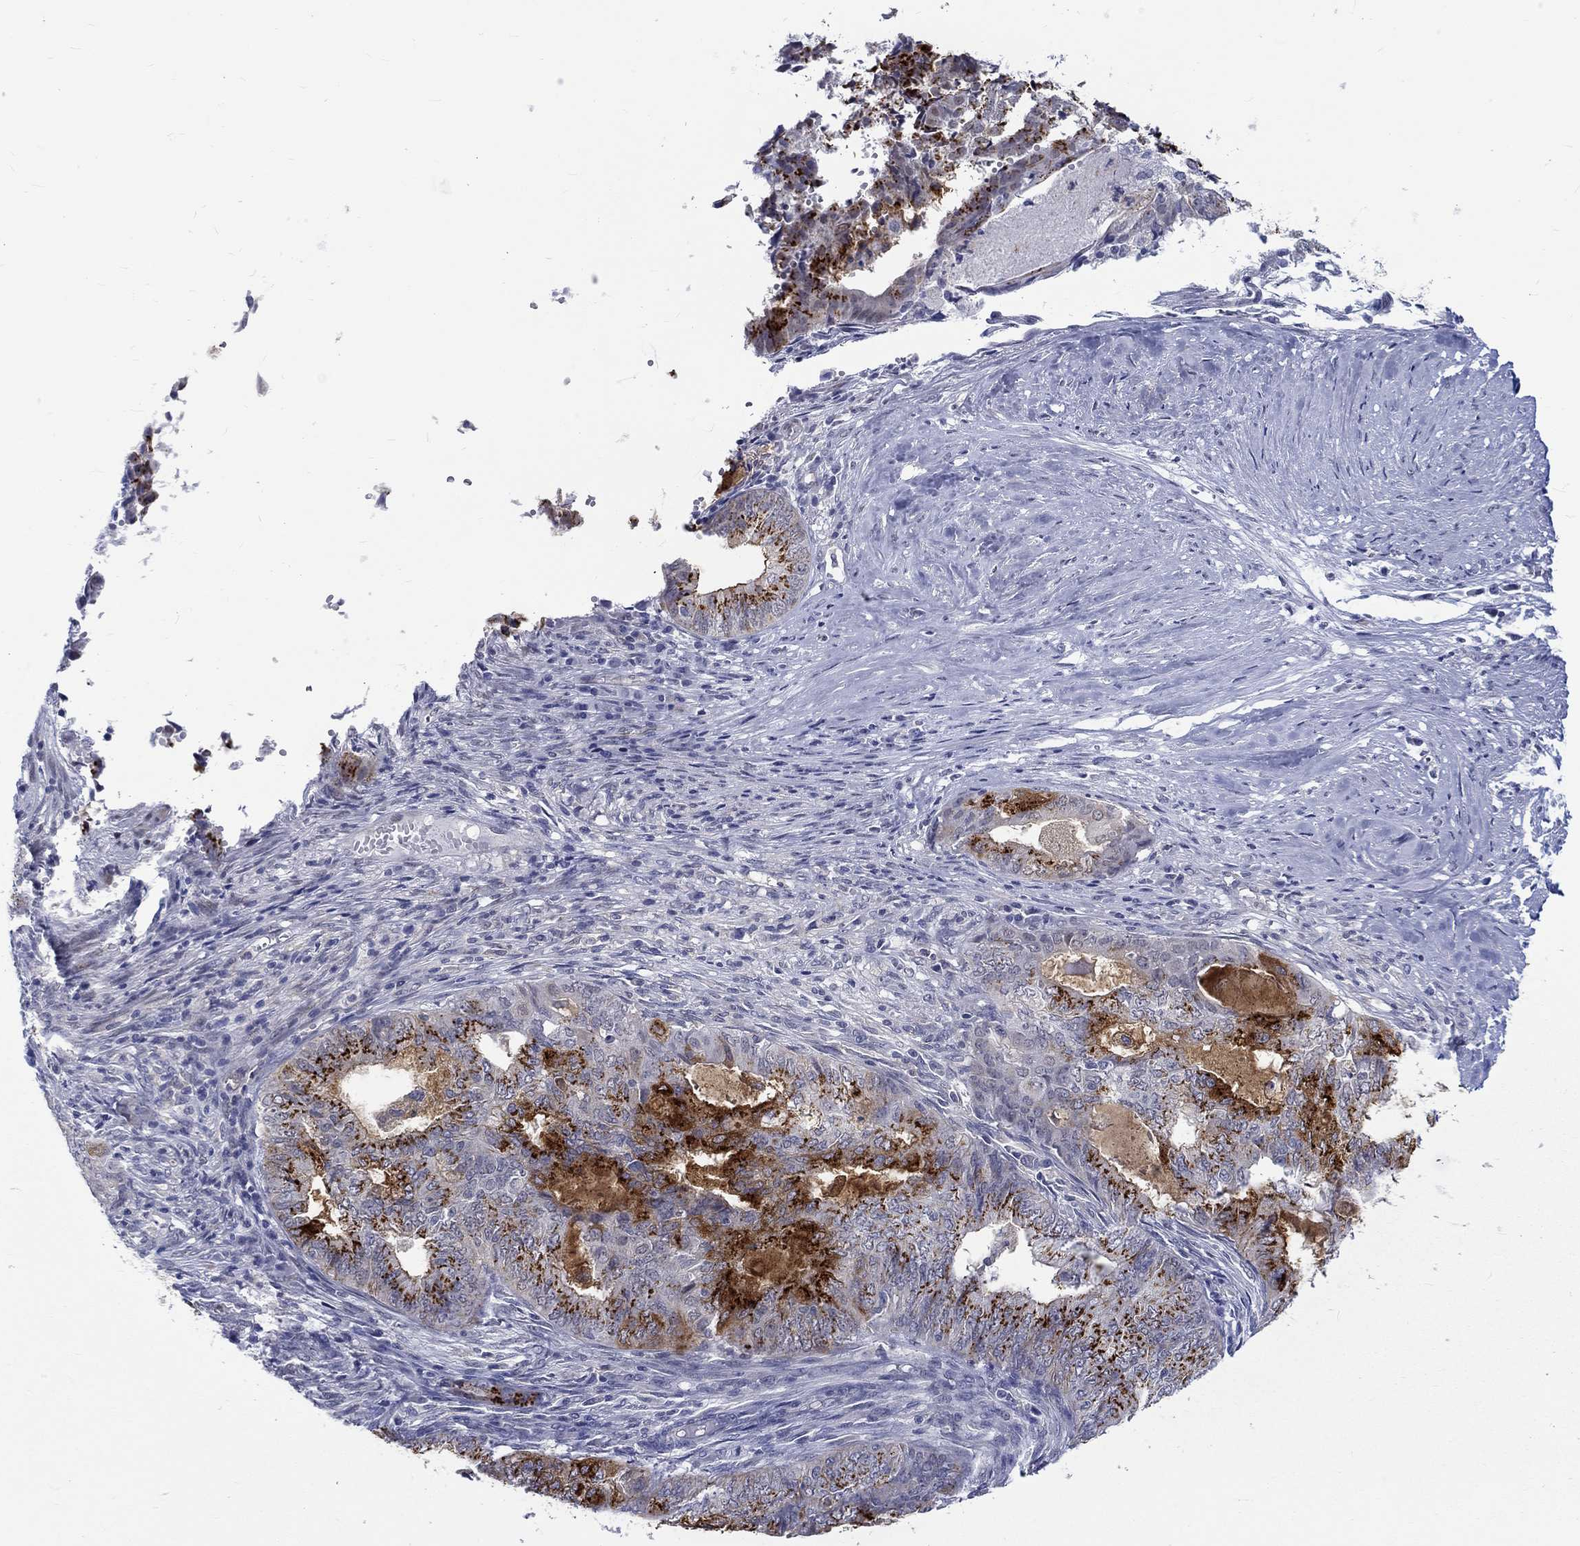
{"staining": {"intensity": "strong", "quantity": "25%-75%", "location": "cytoplasmic/membranous"}, "tissue": "endometrial cancer", "cell_type": "Tumor cells", "image_type": "cancer", "snomed": [{"axis": "morphology", "description": "Adenocarcinoma, NOS"}, {"axis": "topography", "description": "Endometrium"}], "caption": "Human adenocarcinoma (endometrial) stained with a brown dye demonstrates strong cytoplasmic/membranous positive positivity in approximately 25%-75% of tumor cells.", "gene": "ST6GALNAC1", "patient": {"sex": "female", "age": 62}}